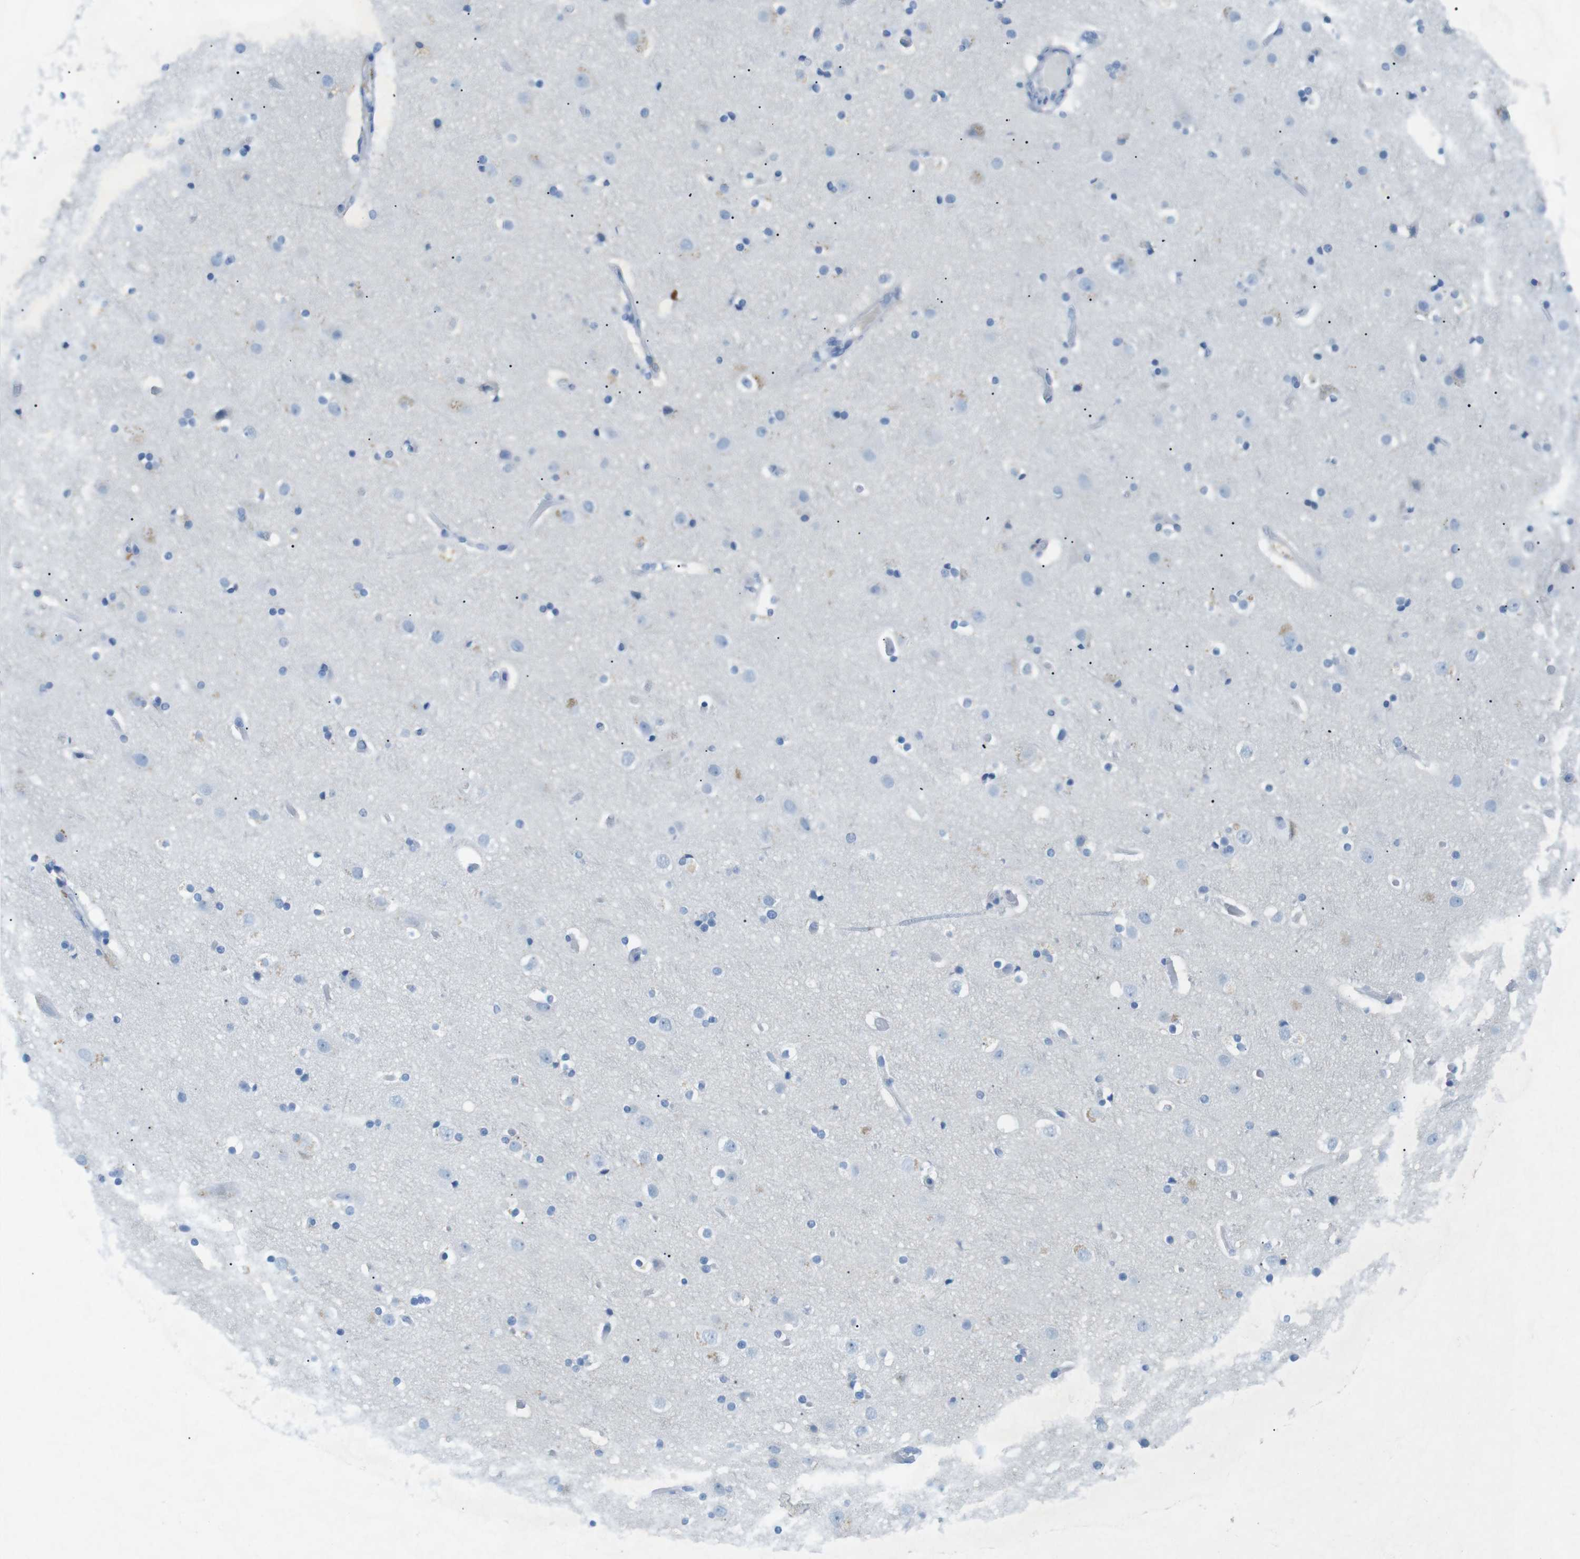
{"staining": {"intensity": "negative", "quantity": "none", "location": "none"}, "tissue": "cerebral cortex", "cell_type": "Endothelial cells", "image_type": "normal", "snomed": [{"axis": "morphology", "description": "Normal tissue, NOS"}, {"axis": "topography", "description": "Cerebral cortex"}], "caption": "A photomicrograph of human cerebral cortex is negative for staining in endothelial cells. The staining was performed using DAB (3,3'-diaminobenzidine) to visualize the protein expression in brown, while the nuclei were stained in blue with hematoxylin (Magnification: 20x).", "gene": "SALL4", "patient": {"sex": "male", "age": 57}}